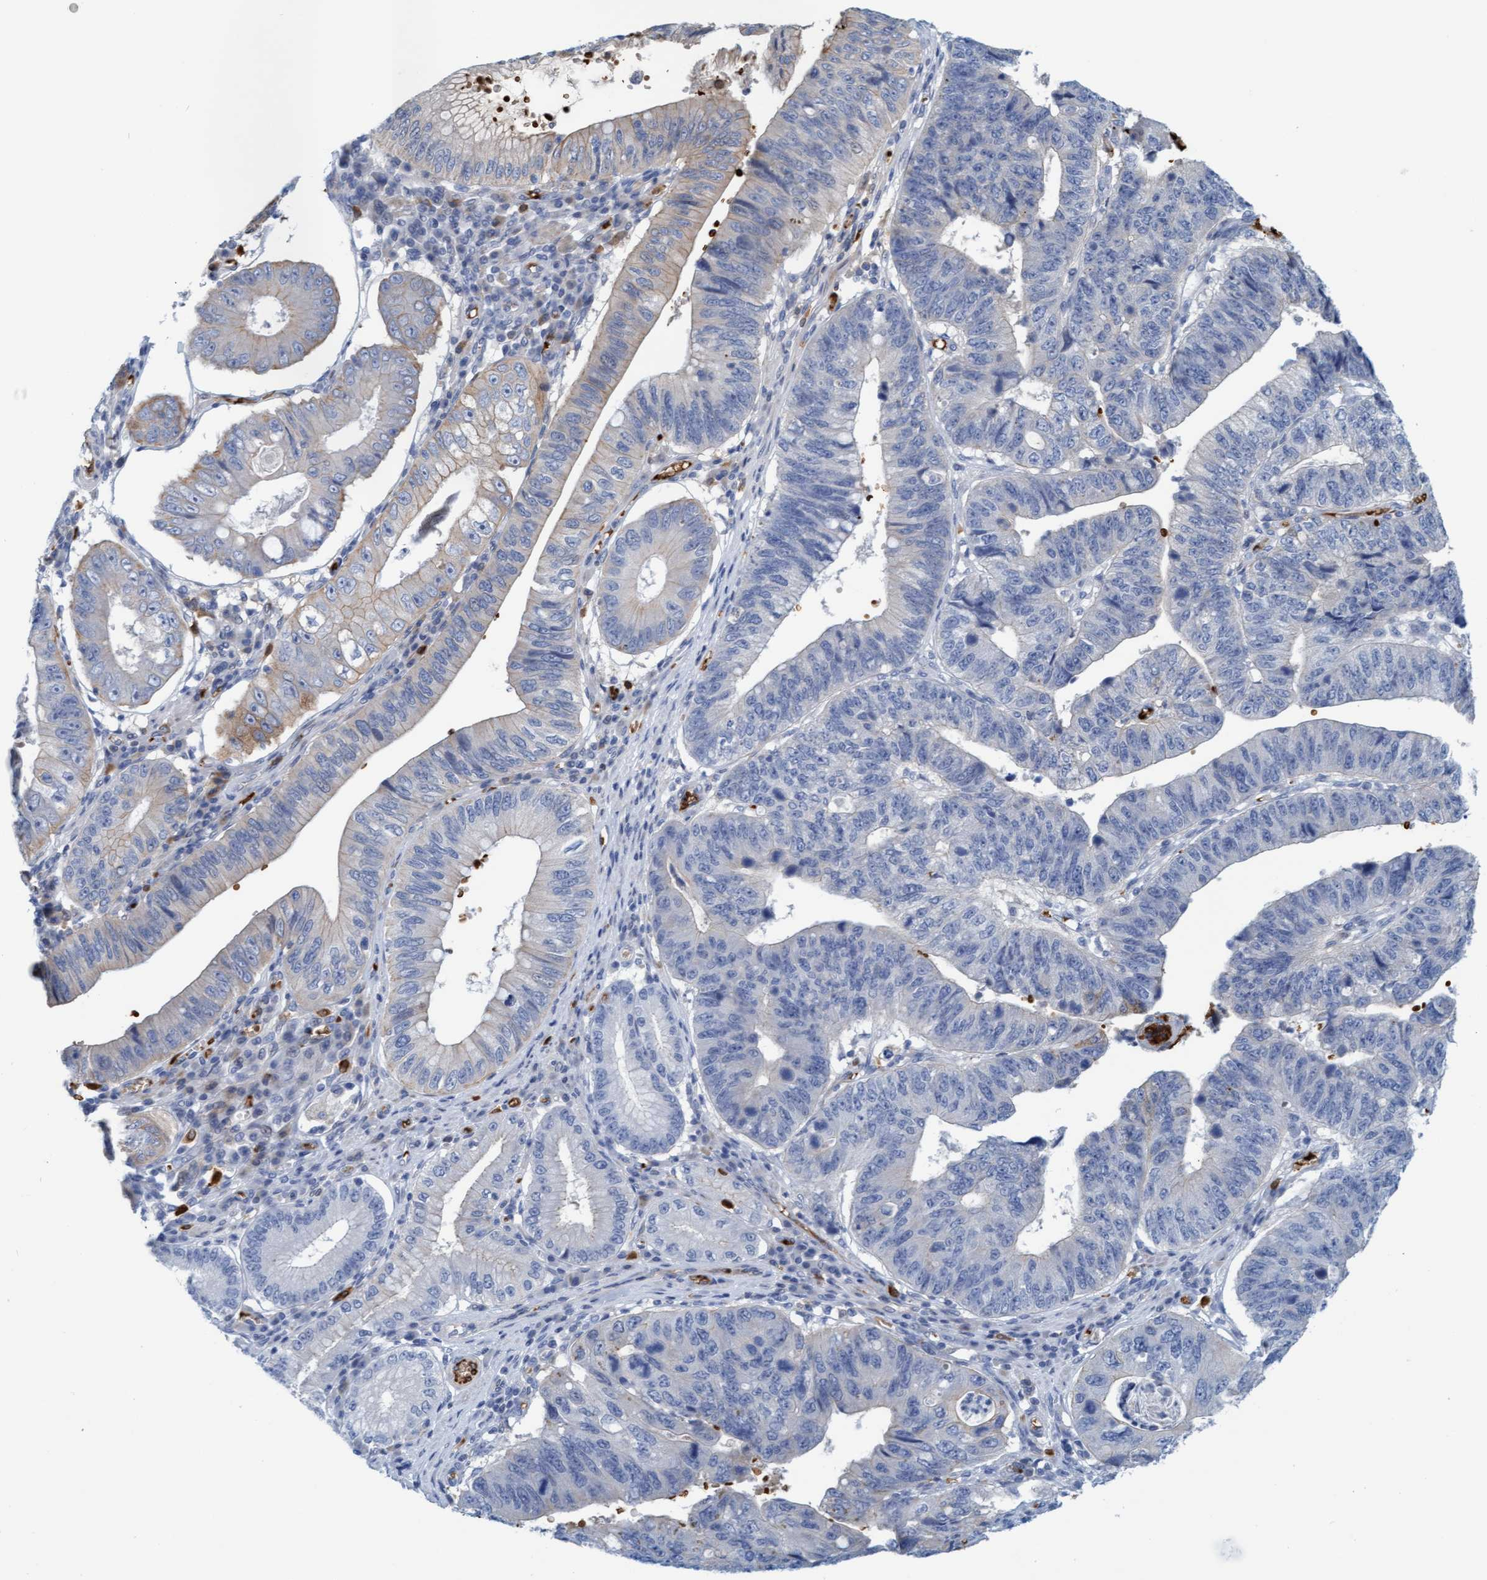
{"staining": {"intensity": "weak", "quantity": "<25%", "location": "cytoplasmic/membranous"}, "tissue": "stomach cancer", "cell_type": "Tumor cells", "image_type": "cancer", "snomed": [{"axis": "morphology", "description": "Adenocarcinoma, NOS"}, {"axis": "topography", "description": "Stomach"}], "caption": "High power microscopy histopathology image of an IHC micrograph of stomach adenocarcinoma, revealing no significant expression in tumor cells.", "gene": "P2RX5", "patient": {"sex": "male", "age": 59}}